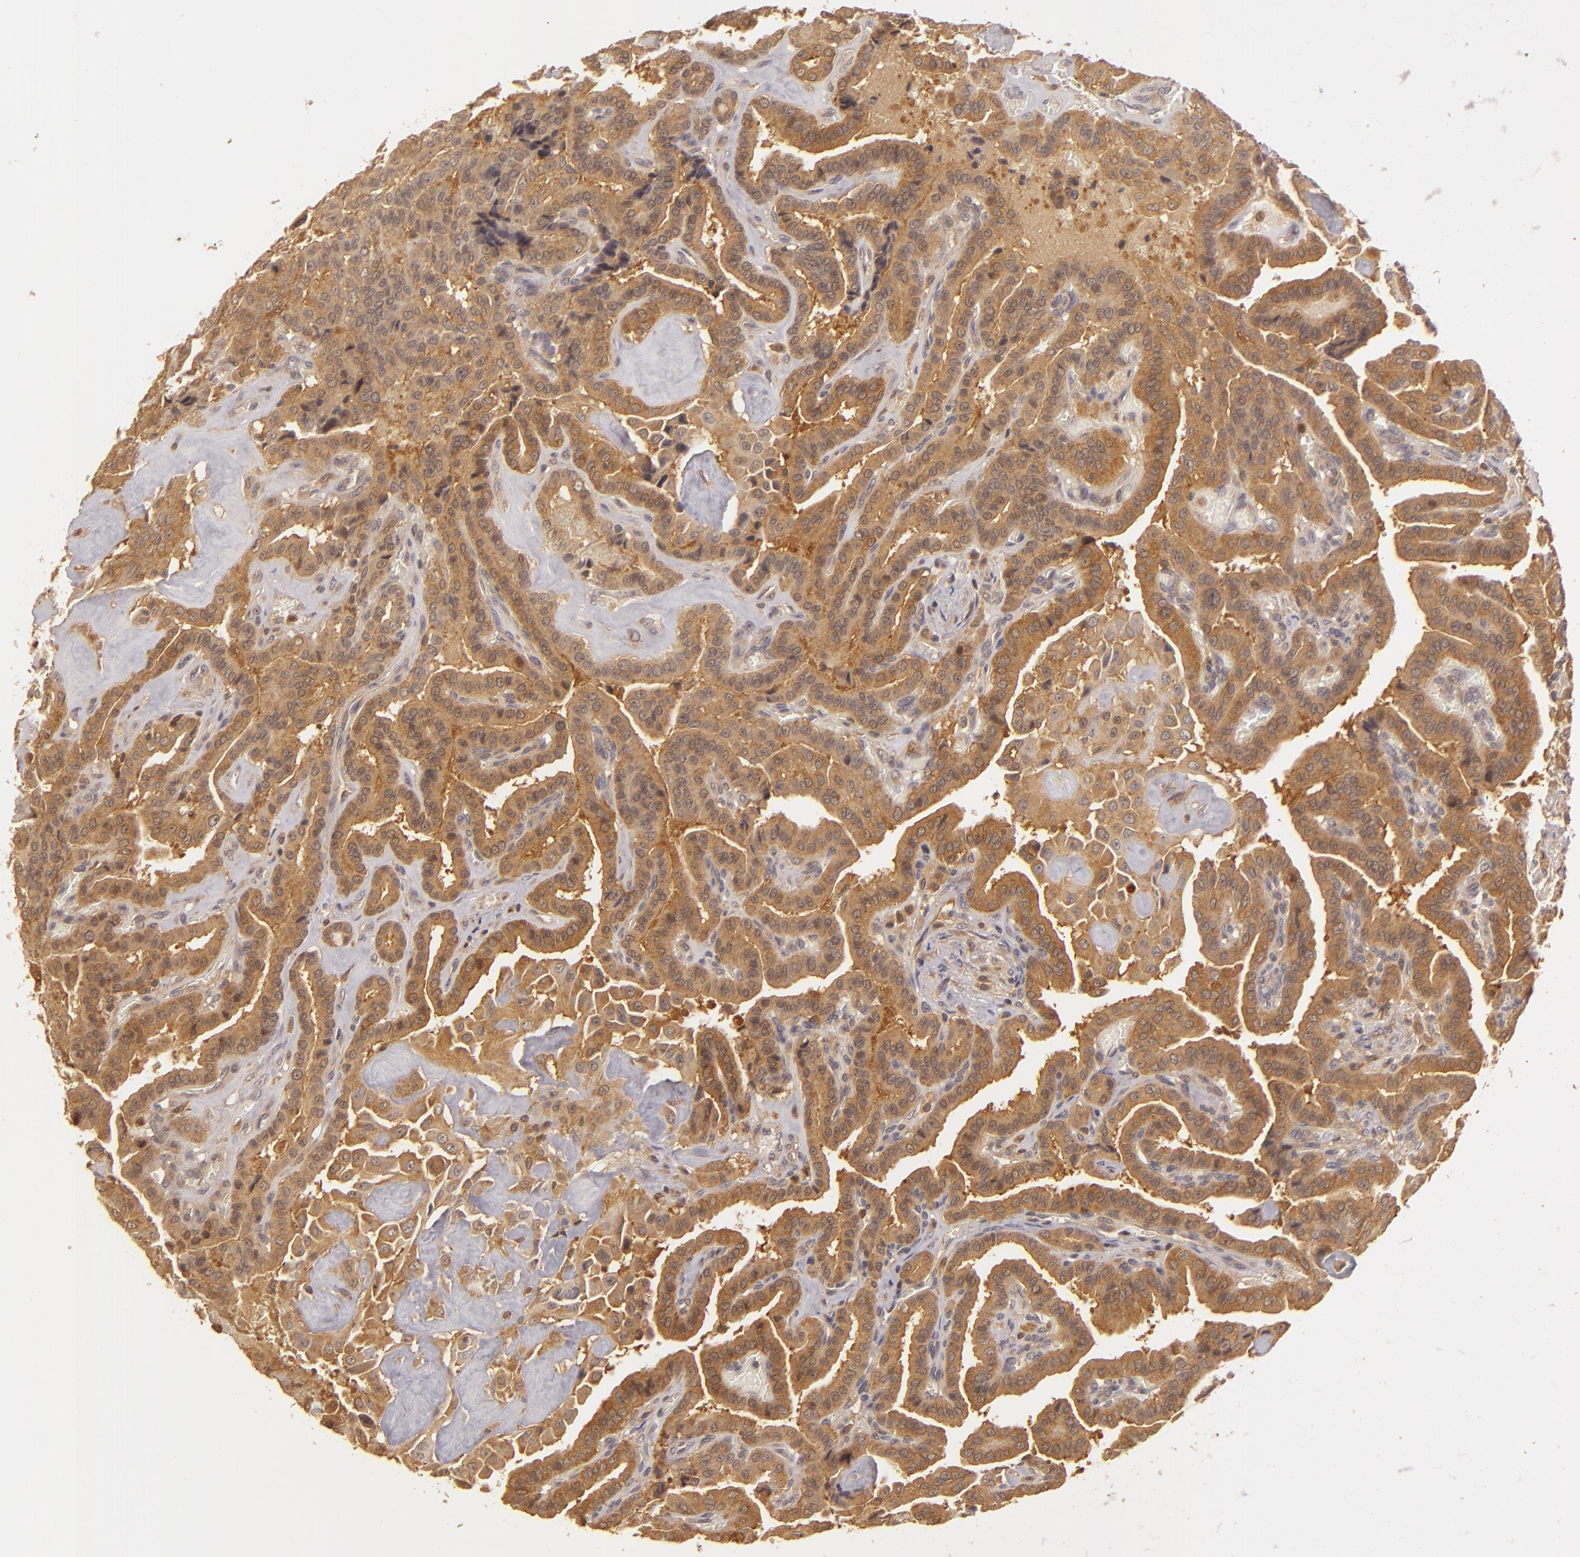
{"staining": {"intensity": "strong", "quantity": ">75%", "location": "cytoplasmic/membranous"}, "tissue": "thyroid cancer", "cell_type": "Tumor cells", "image_type": "cancer", "snomed": [{"axis": "morphology", "description": "Papillary adenocarcinoma, NOS"}, {"axis": "topography", "description": "Thyroid gland"}], "caption": "Thyroid papillary adenocarcinoma stained with a brown dye exhibits strong cytoplasmic/membranous positive positivity in approximately >75% of tumor cells.", "gene": "PRKCD", "patient": {"sex": "male", "age": 87}}